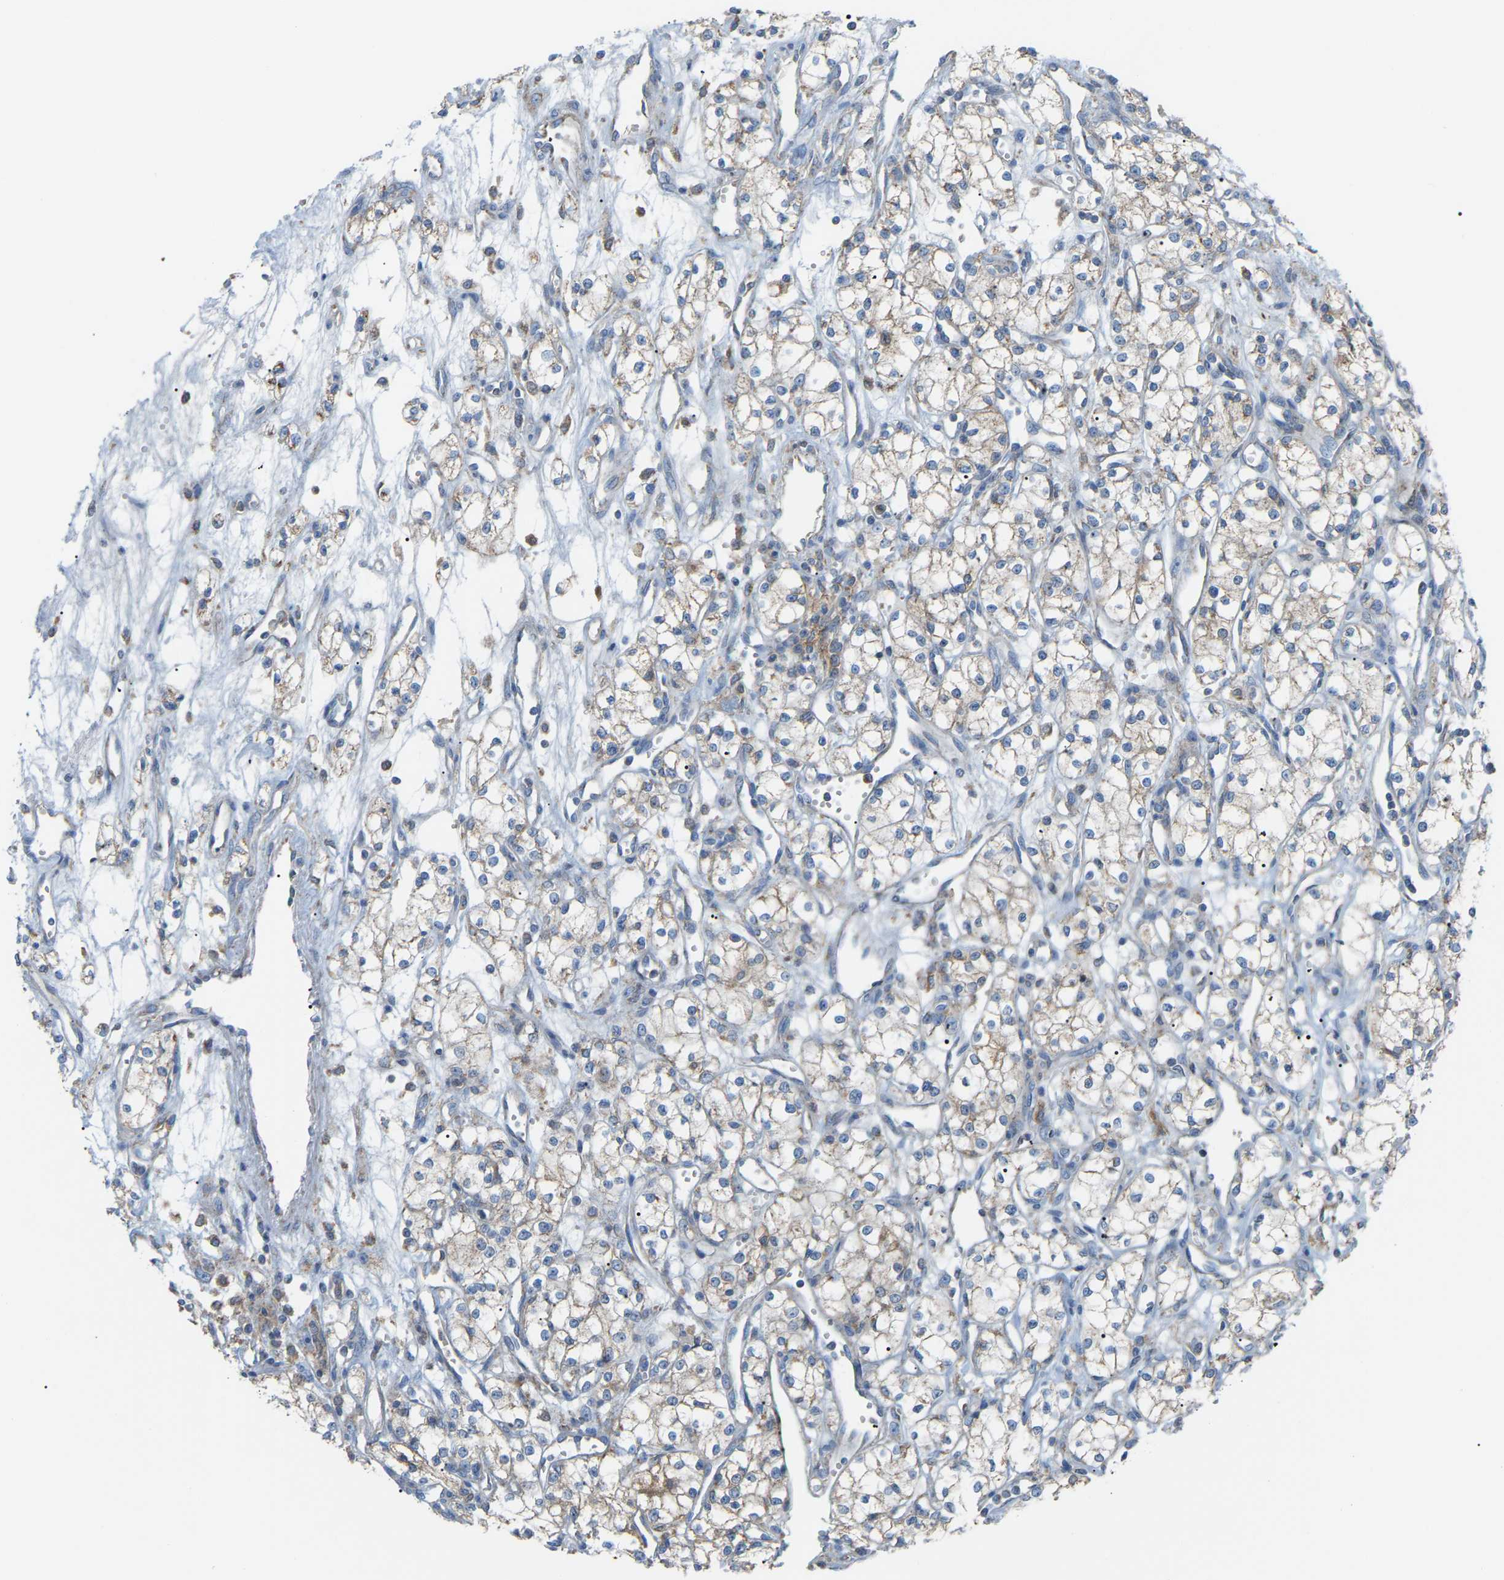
{"staining": {"intensity": "weak", "quantity": ">75%", "location": "cytoplasmic/membranous"}, "tissue": "renal cancer", "cell_type": "Tumor cells", "image_type": "cancer", "snomed": [{"axis": "morphology", "description": "Adenocarcinoma, NOS"}, {"axis": "topography", "description": "Kidney"}], "caption": "Immunohistochemical staining of human renal cancer (adenocarcinoma) displays low levels of weak cytoplasmic/membranous protein positivity in about >75% of tumor cells.", "gene": "CROT", "patient": {"sex": "male", "age": 59}}